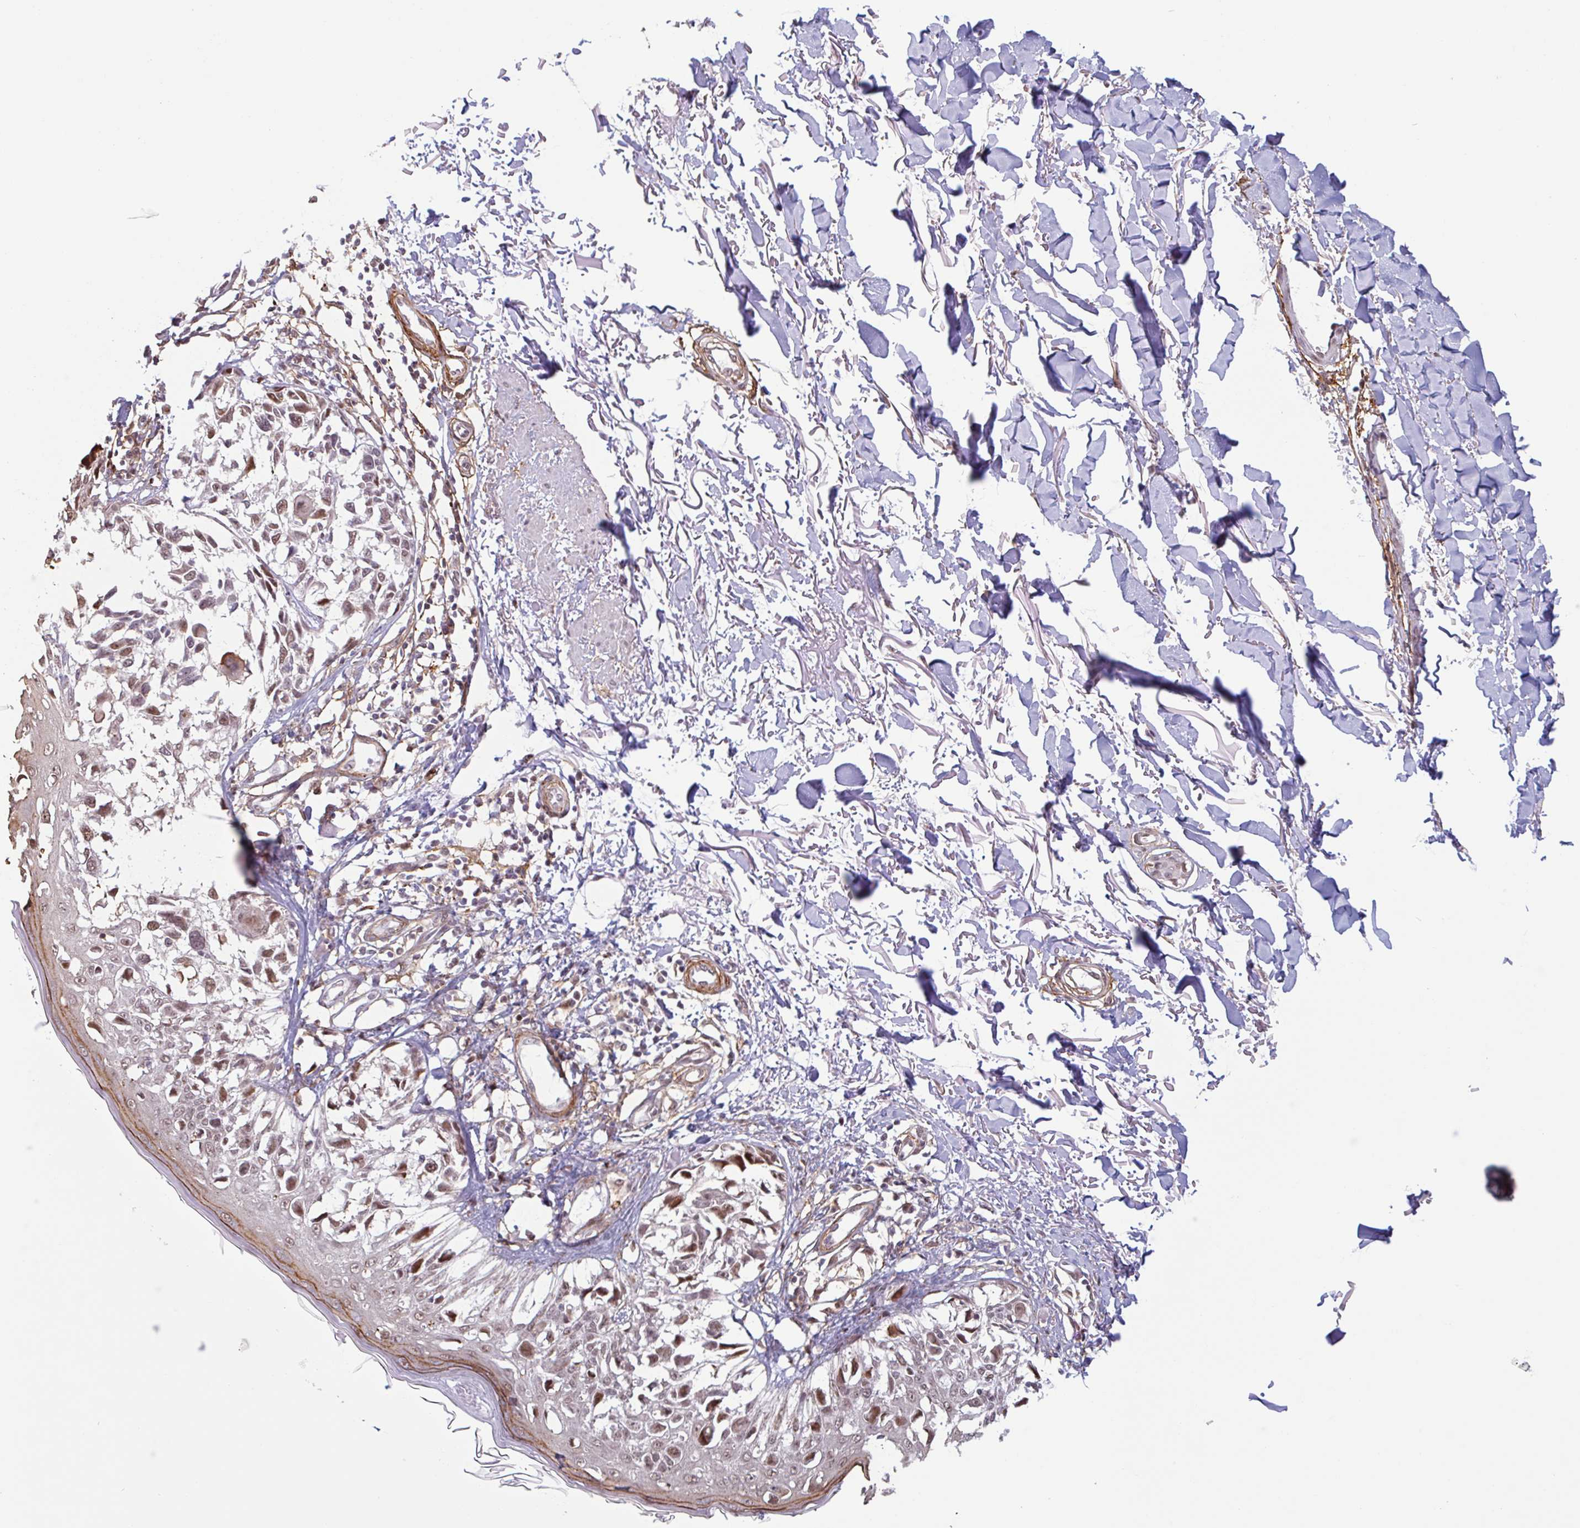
{"staining": {"intensity": "moderate", "quantity": ">75%", "location": "nuclear"}, "tissue": "melanoma", "cell_type": "Tumor cells", "image_type": "cancer", "snomed": [{"axis": "morphology", "description": "Malignant melanoma, NOS"}, {"axis": "topography", "description": "Skin"}], "caption": "Immunohistochemistry histopathology image of melanoma stained for a protein (brown), which reveals medium levels of moderate nuclear expression in about >75% of tumor cells.", "gene": "TMEM119", "patient": {"sex": "male", "age": 73}}